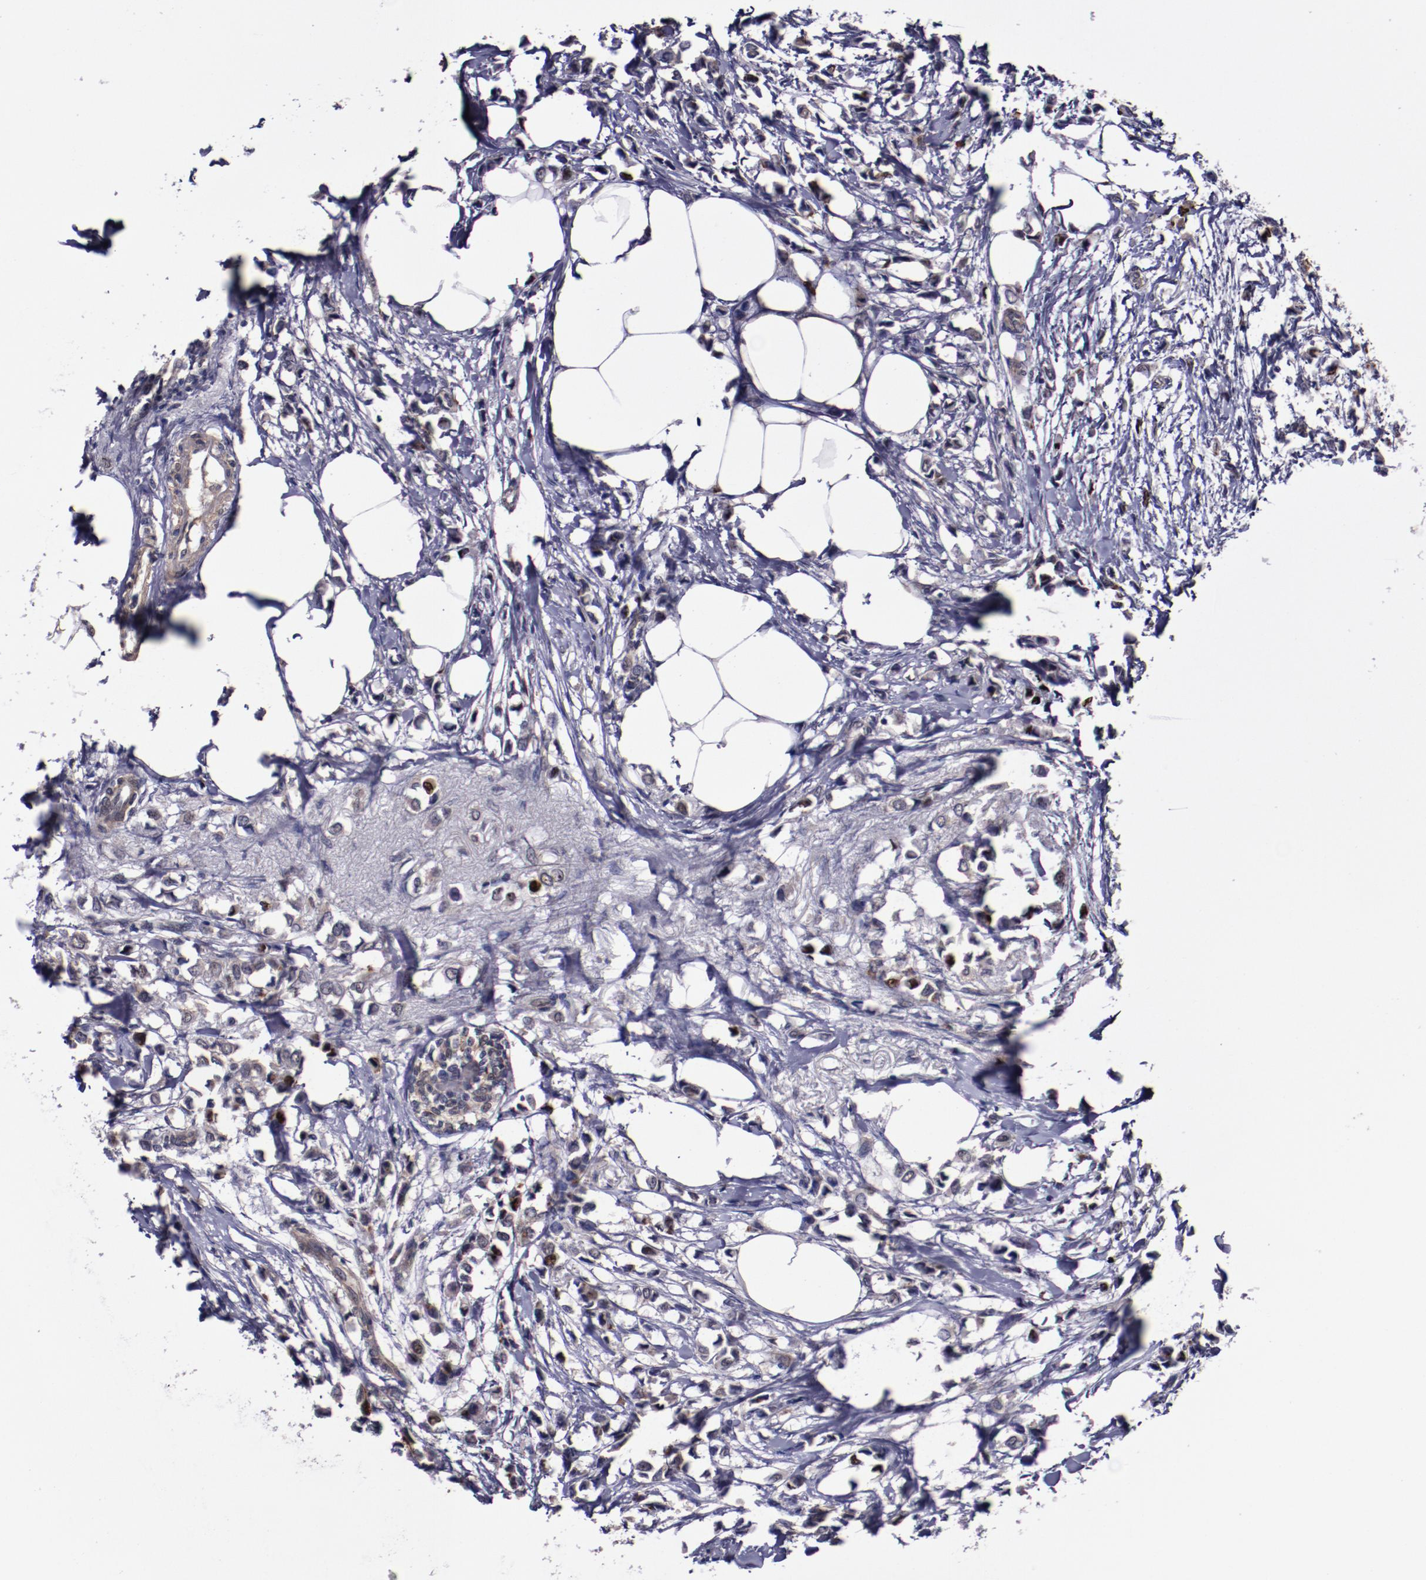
{"staining": {"intensity": "weak", "quantity": ">75%", "location": "cytoplasmic/membranous"}, "tissue": "breast cancer", "cell_type": "Tumor cells", "image_type": "cancer", "snomed": [{"axis": "morphology", "description": "Lobular carcinoma"}, {"axis": "topography", "description": "Breast"}], "caption": "Breast lobular carcinoma tissue demonstrates weak cytoplasmic/membranous staining in approximately >75% of tumor cells (DAB = brown stain, brightfield microscopy at high magnification).", "gene": "FTSJ1", "patient": {"sex": "female", "age": 51}}